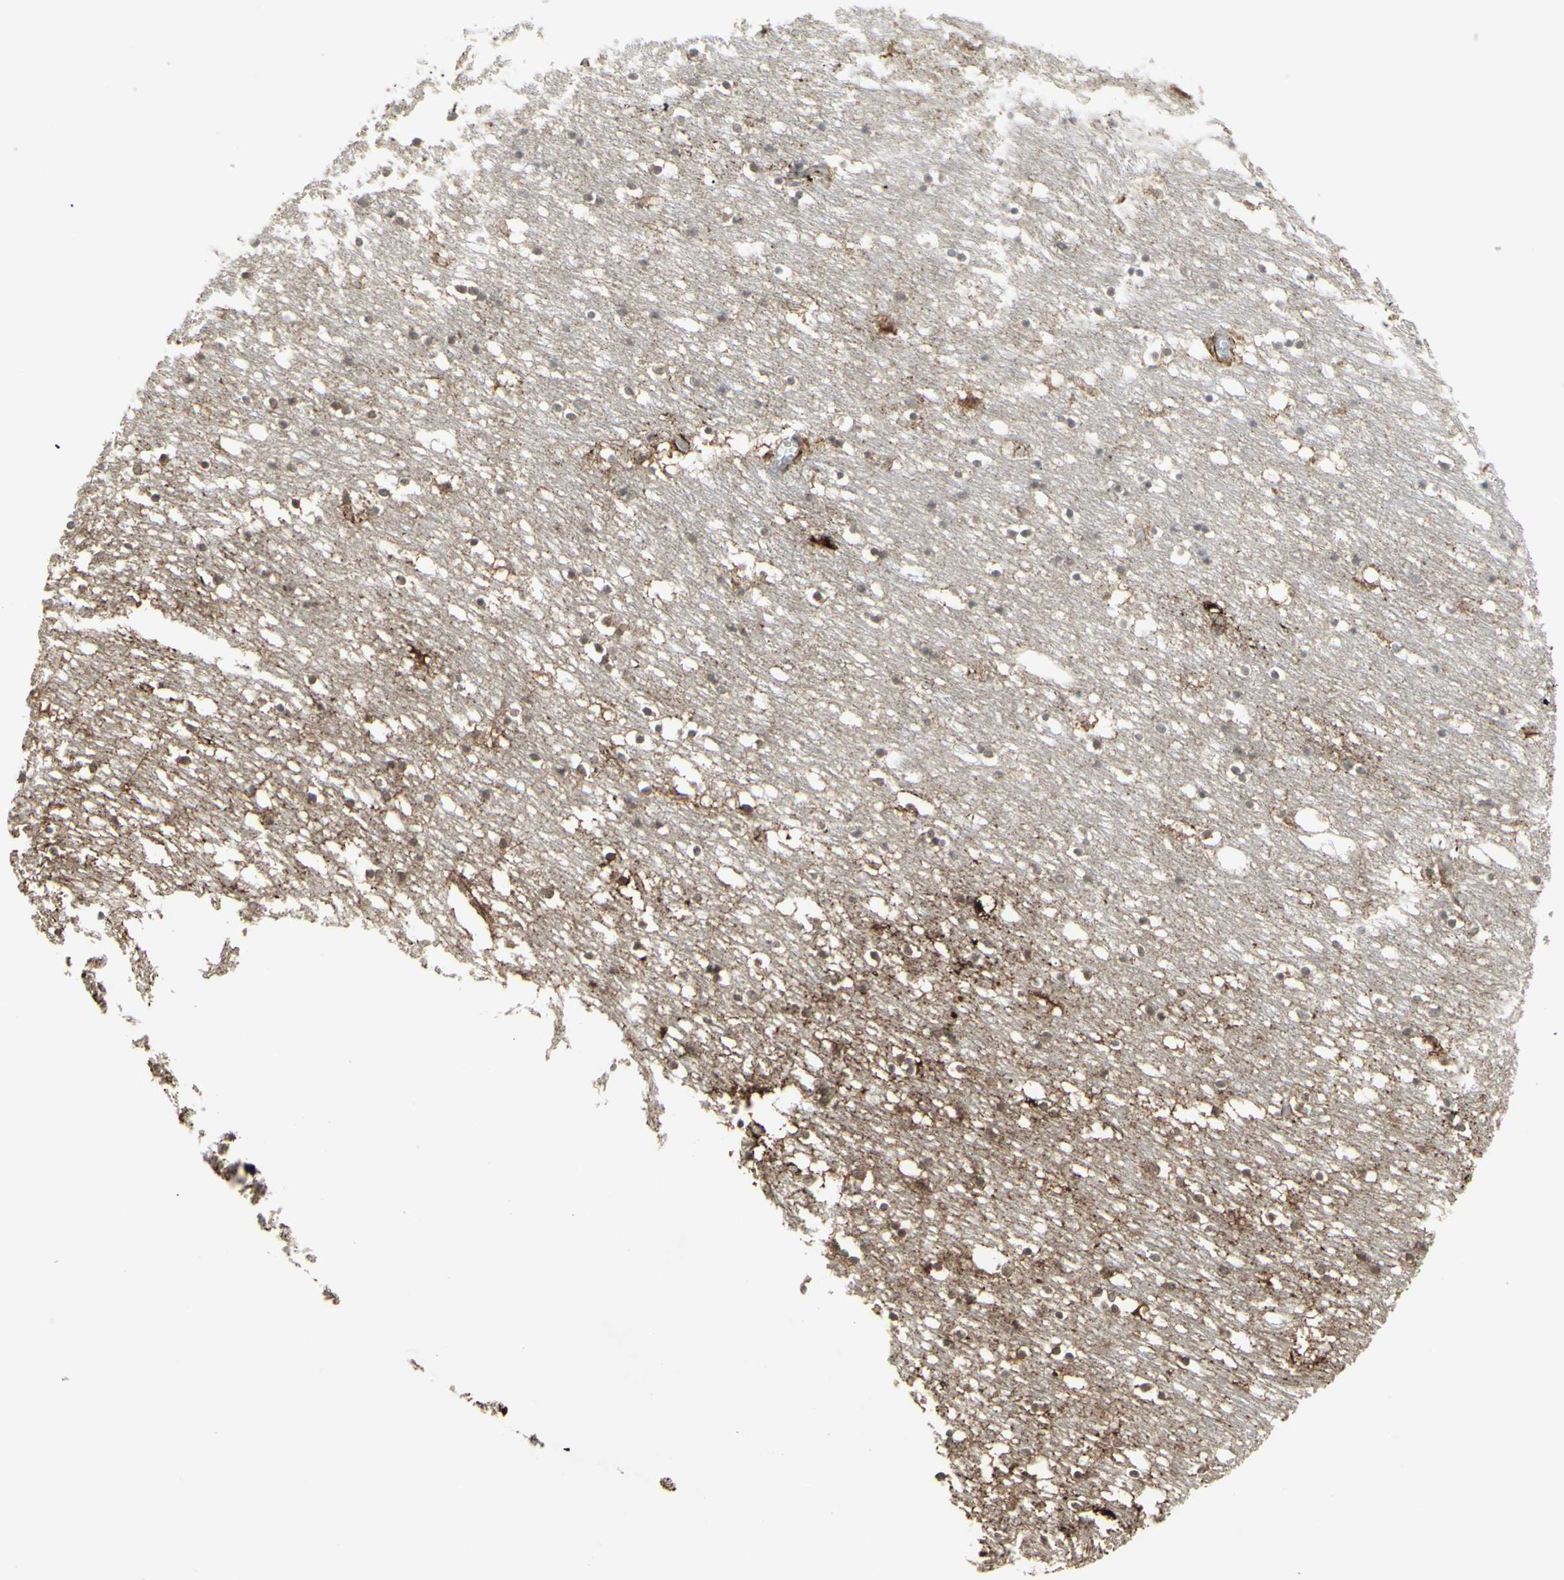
{"staining": {"intensity": "strong", "quantity": "<25%", "location": "cytoplasmic/membranous,nuclear"}, "tissue": "caudate", "cell_type": "Glial cells", "image_type": "normal", "snomed": [{"axis": "morphology", "description": "Normal tissue, NOS"}, {"axis": "topography", "description": "Lateral ventricle wall"}], "caption": "Brown immunohistochemical staining in normal human caudate exhibits strong cytoplasmic/membranous,nuclear staining in approximately <25% of glial cells. (DAB (3,3'-diaminobenzidine) = brown stain, brightfield microscopy at high magnification).", "gene": "GJA1", "patient": {"sex": "male", "age": 45}}